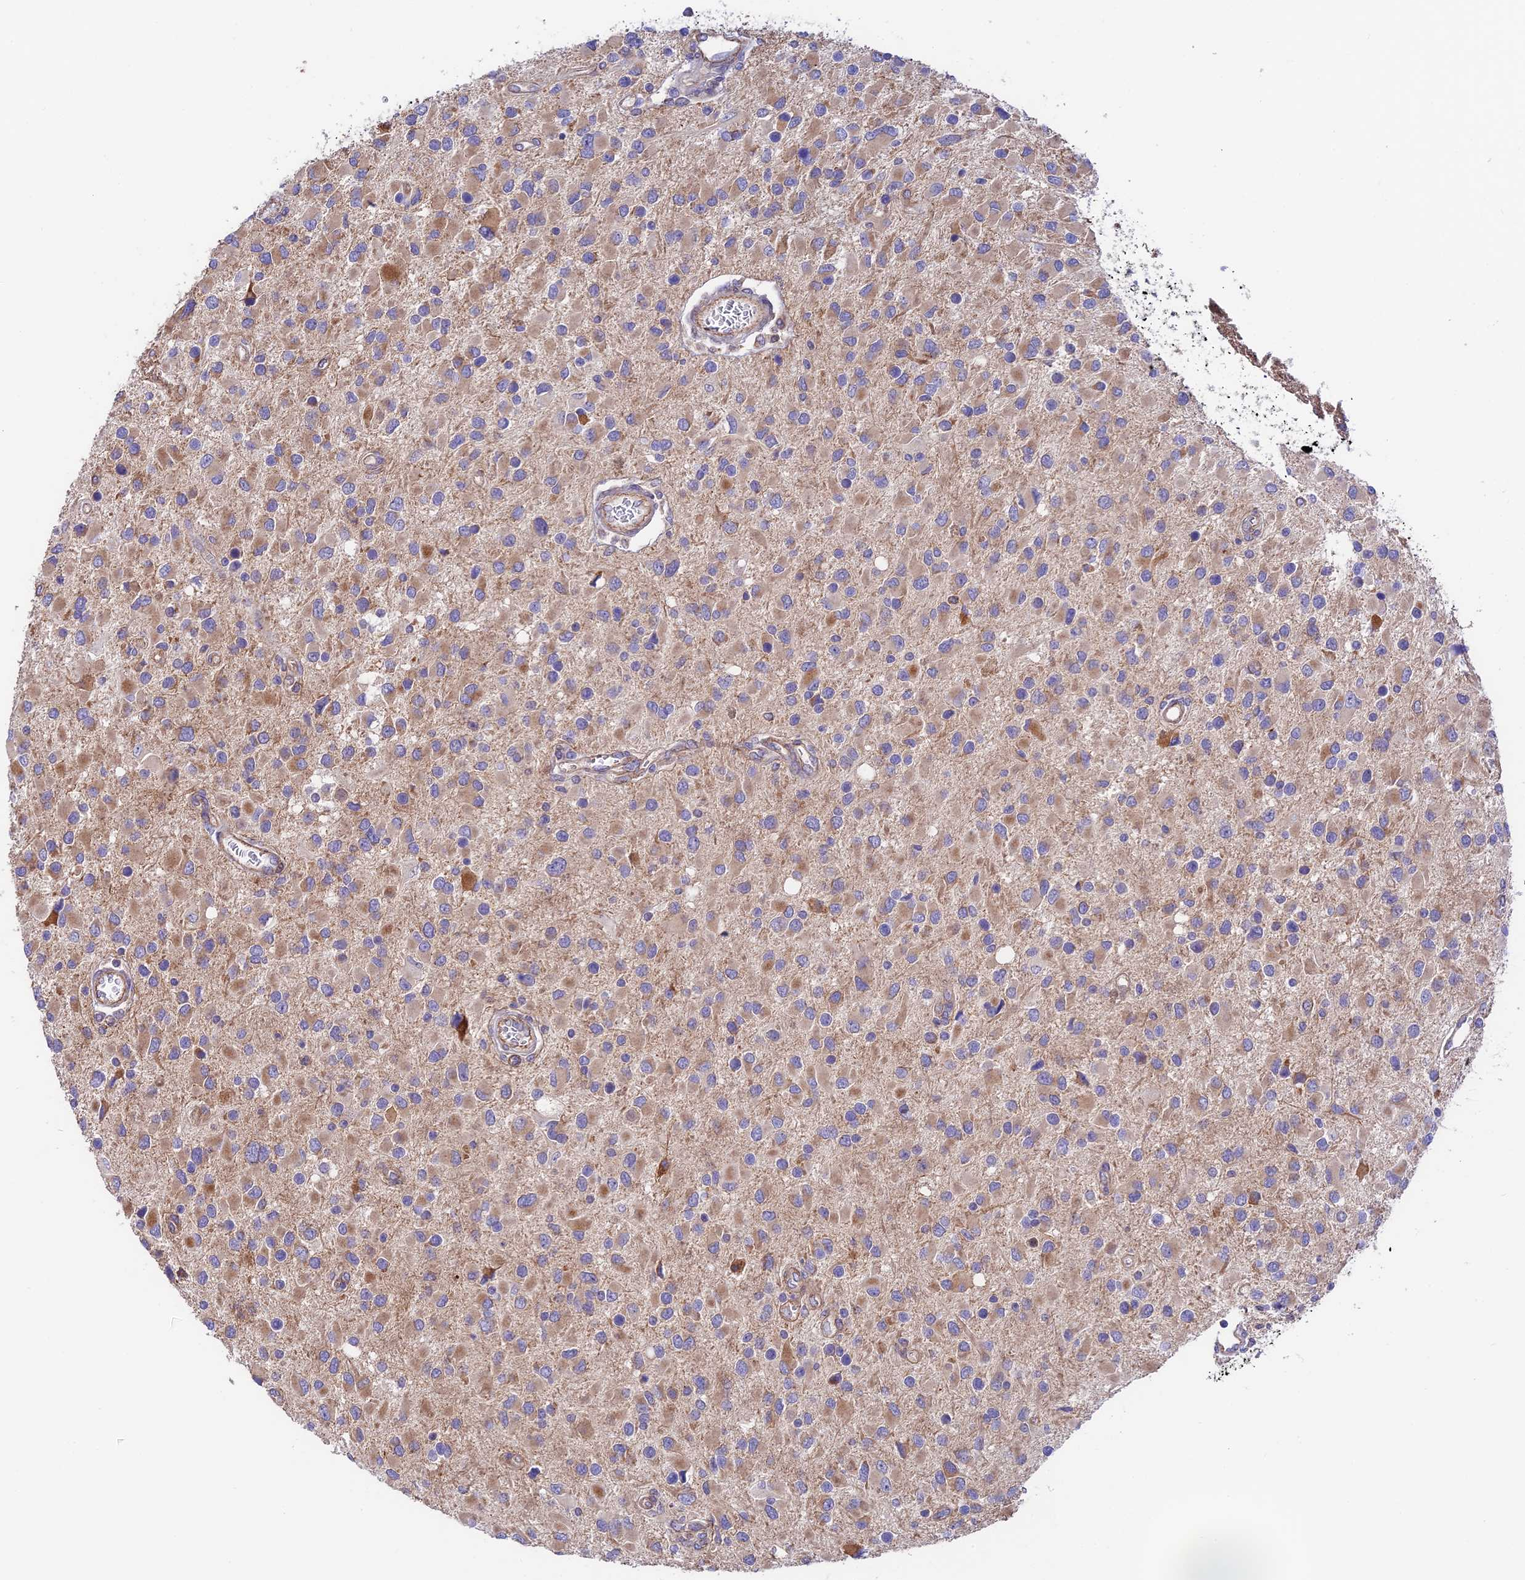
{"staining": {"intensity": "weak", "quantity": "<25%", "location": "cytoplasmic/membranous"}, "tissue": "glioma", "cell_type": "Tumor cells", "image_type": "cancer", "snomed": [{"axis": "morphology", "description": "Glioma, malignant, High grade"}, {"axis": "topography", "description": "Brain"}], "caption": "DAB immunohistochemical staining of human glioma displays no significant expression in tumor cells.", "gene": "VPS13C", "patient": {"sex": "male", "age": 53}}